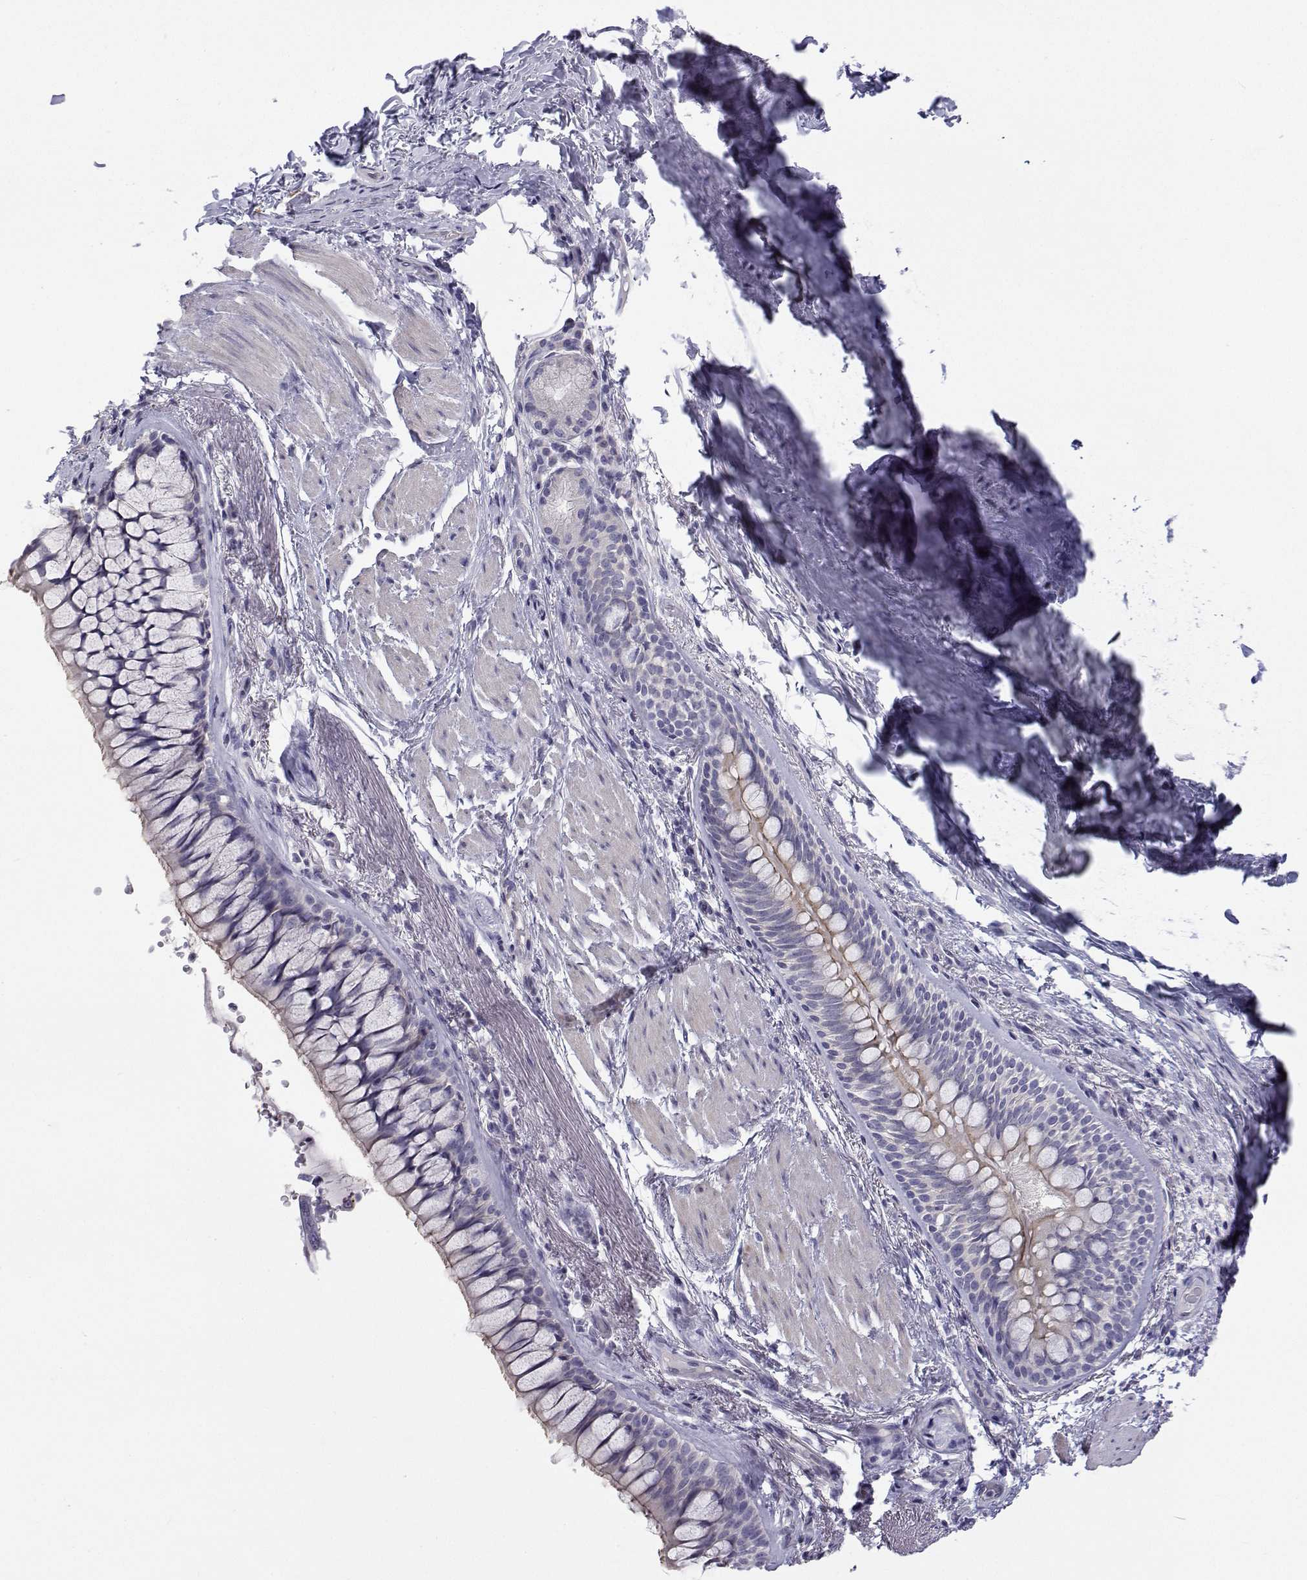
{"staining": {"intensity": "negative", "quantity": "none", "location": "none"}, "tissue": "adipose tissue", "cell_type": "Adipocytes", "image_type": "normal", "snomed": [{"axis": "morphology", "description": "Normal tissue, NOS"}, {"axis": "topography", "description": "Cartilage tissue"}, {"axis": "topography", "description": "Bronchus"}], "caption": "The micrograph exhibits no staining of adipocytes in normal adipose tissue.", "gene": "ANKRD65", "patient": {"sex": "male", "age": 64}}